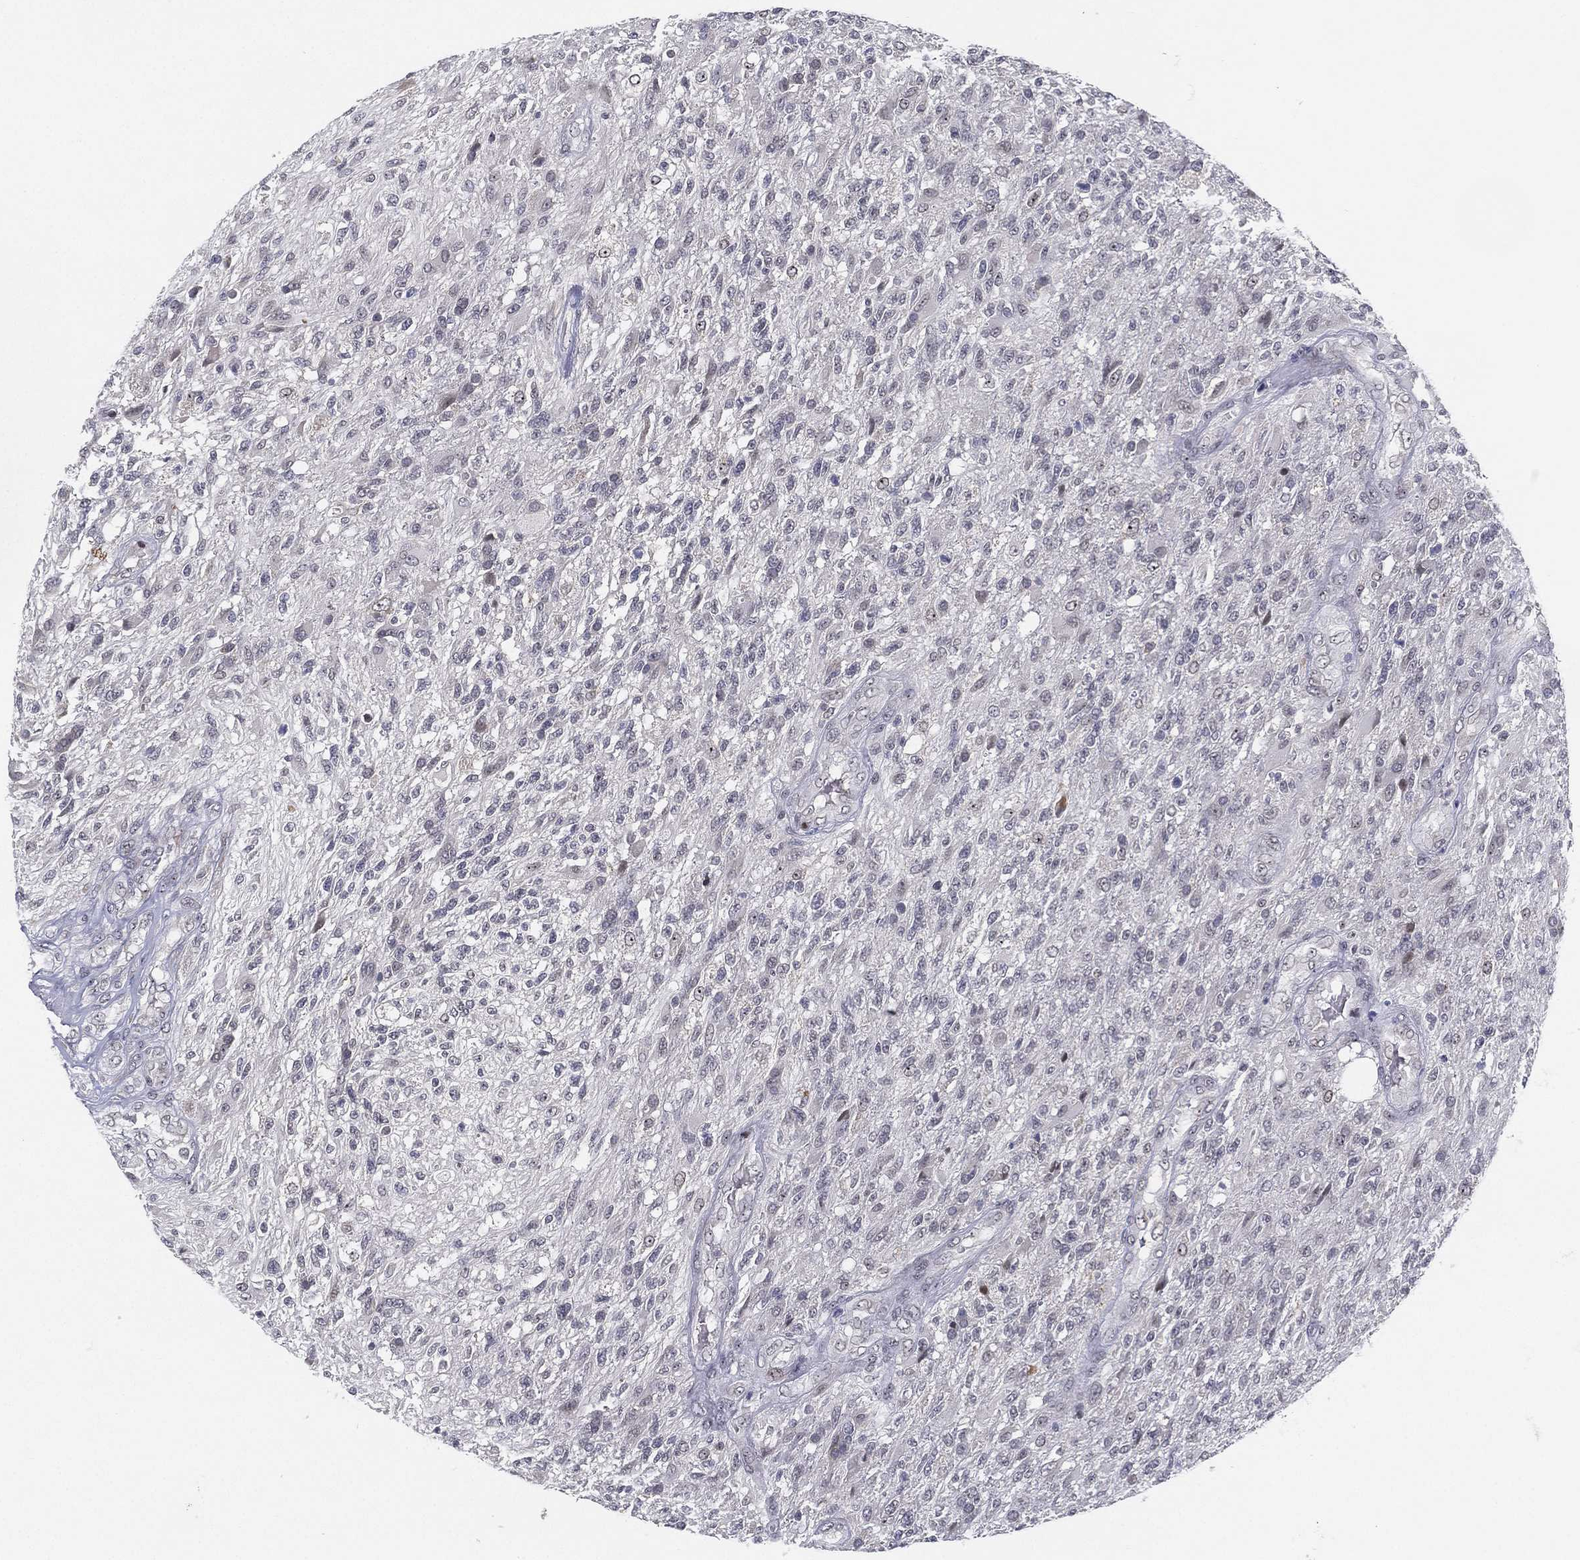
{"staining": {"intensity": "negative", "quantity": "none", "location": "none"}, "tissue": "glioma", "cell_type": "Tumor cells", "image_type": "cancer", "snomed": [{"axis": "morphology", "description": "Glioma, malignant, High grade"}, {"axis": "topography", "description": "Brain"}], "caption": "Glioma was stained to show a protein in brown. There is no significant expression in tumor cells.", "gene": "MS4A8", "patient": {"sex": "male", "age": 56}}